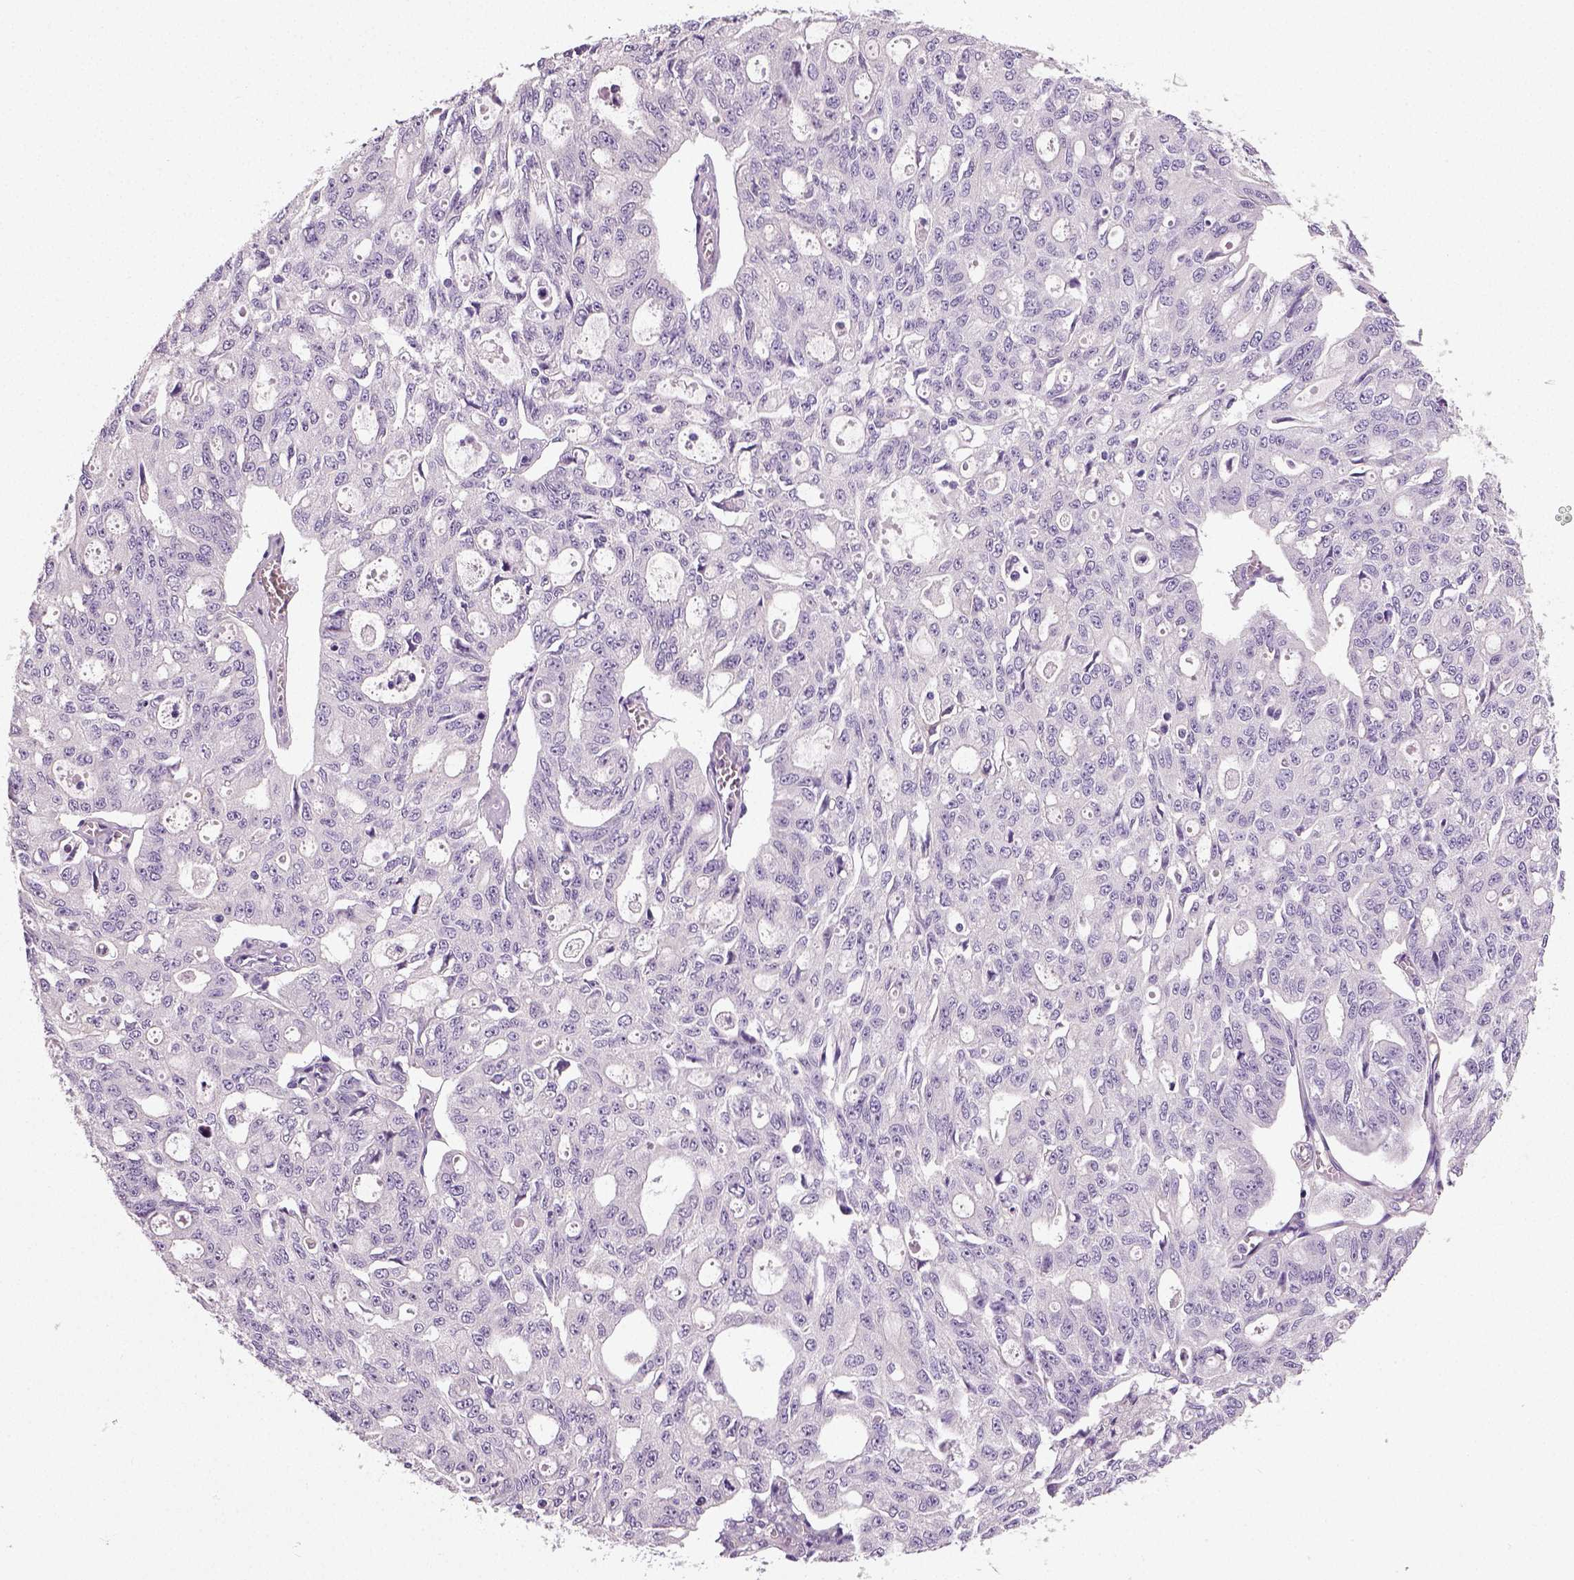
{"staining": {"intensity": "negative", "quantity": "none", "location": "none"}, "tissue": "ovarian cancer", "cell_type": "Tumor cells", "image_type": "cancer", "snomed": [{"axis": "morphology", "description": "Carcinoma, endometroid"}, {"axis": "topography", "description": "Ovary"}], "caption": "Human ovarian endometroid carcinoma stained for a protein using immunohistochemistry reveals no positivity in tumor cells.", "gene": "NECAB2", "patient": {"sex": "female", "age": 65}}